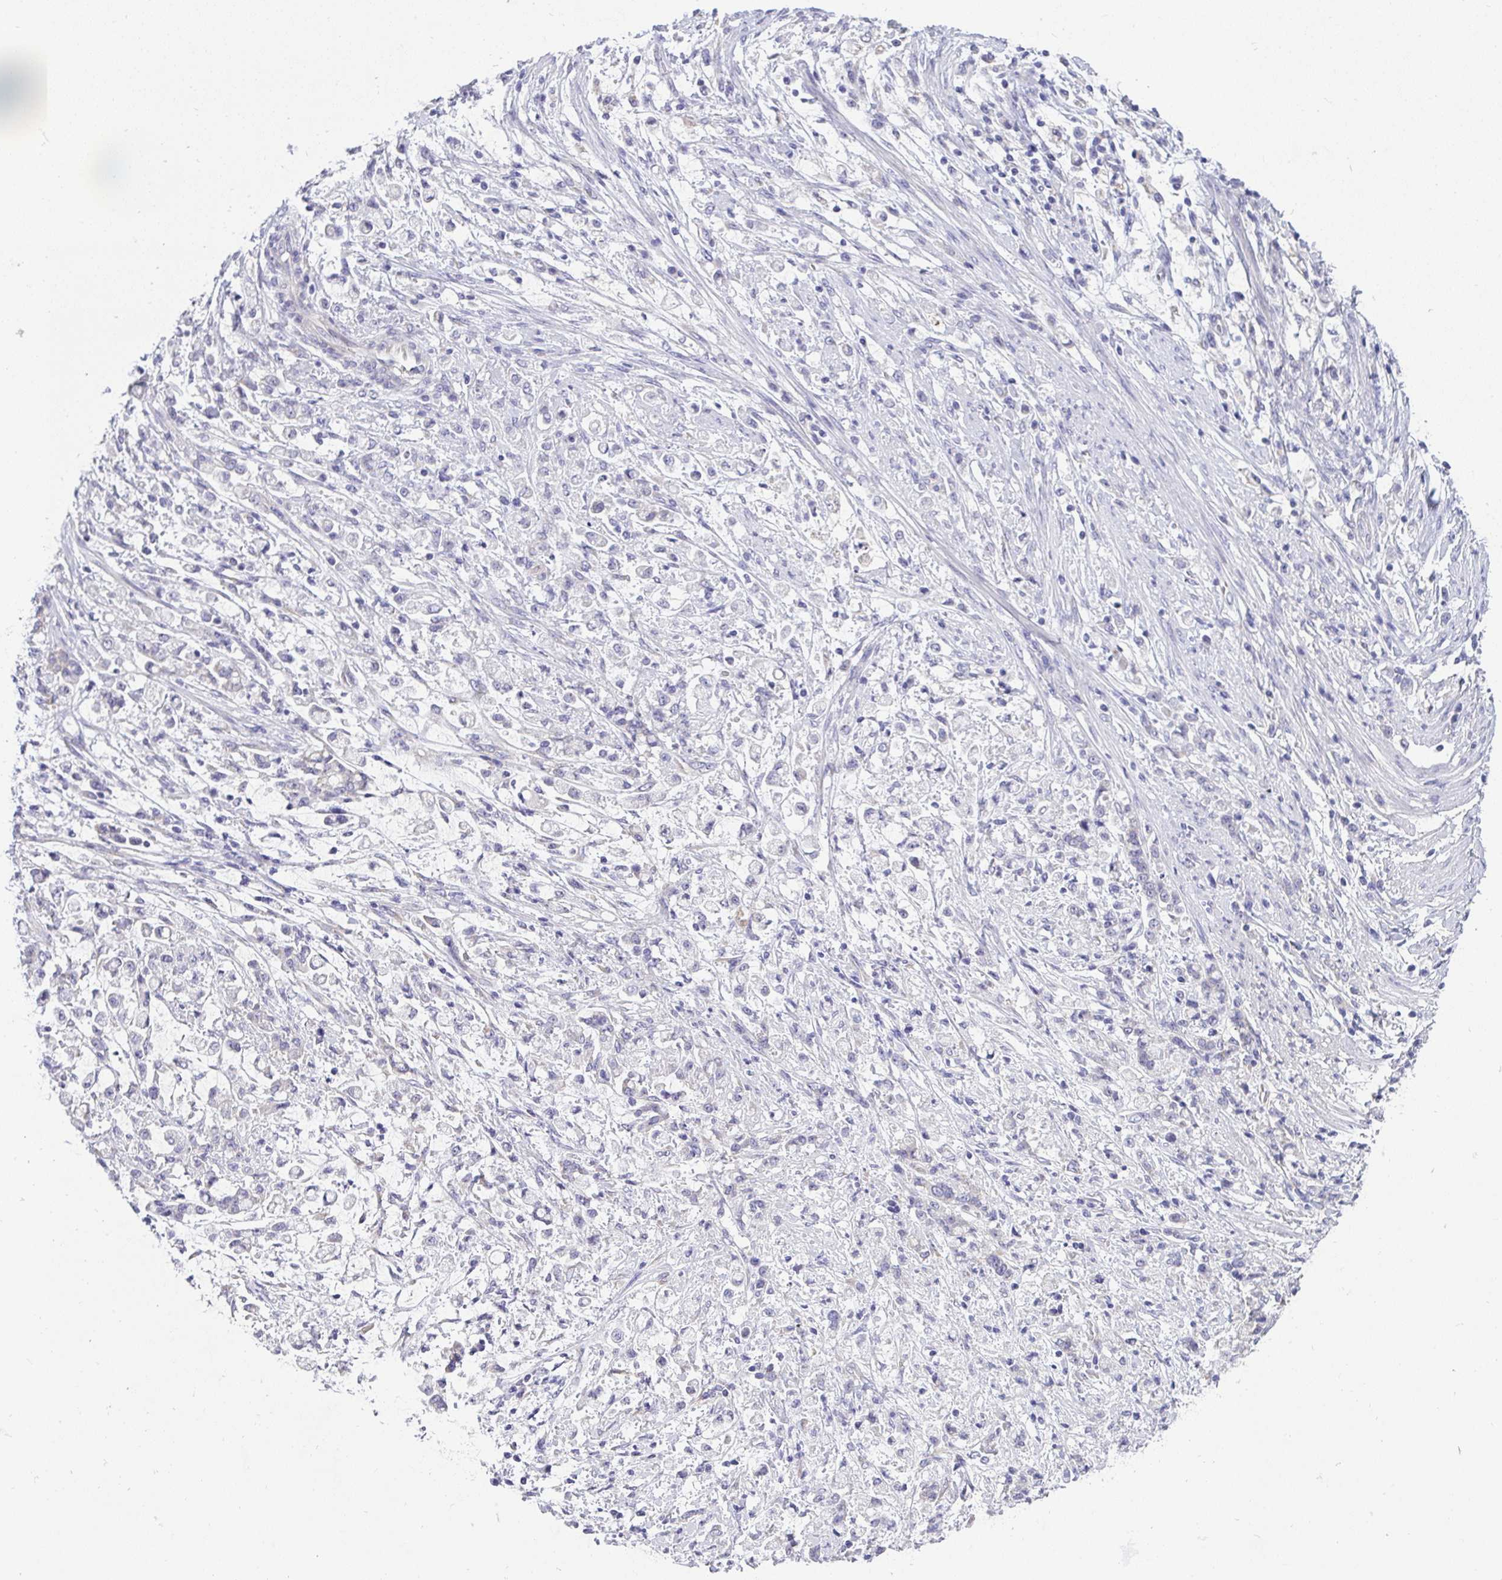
{"staining": {"intensity": "negative", "quantity": "none", "location": "none"}, "tissue": "stomach cancer", "cell_type": "Tumor cells", "image_type": "cancer", "snomed": [{"axis": "morphology", "description": "Adenocarcinoma, NOS"}, {"axis": "topography", "description": "Stomach"}], "caption": "The photomicrograph demonstrates no staining of tumor cells in stomach cancer.", "gene": "VGLL3", "patient": {"sex": "female", "age": 60}}